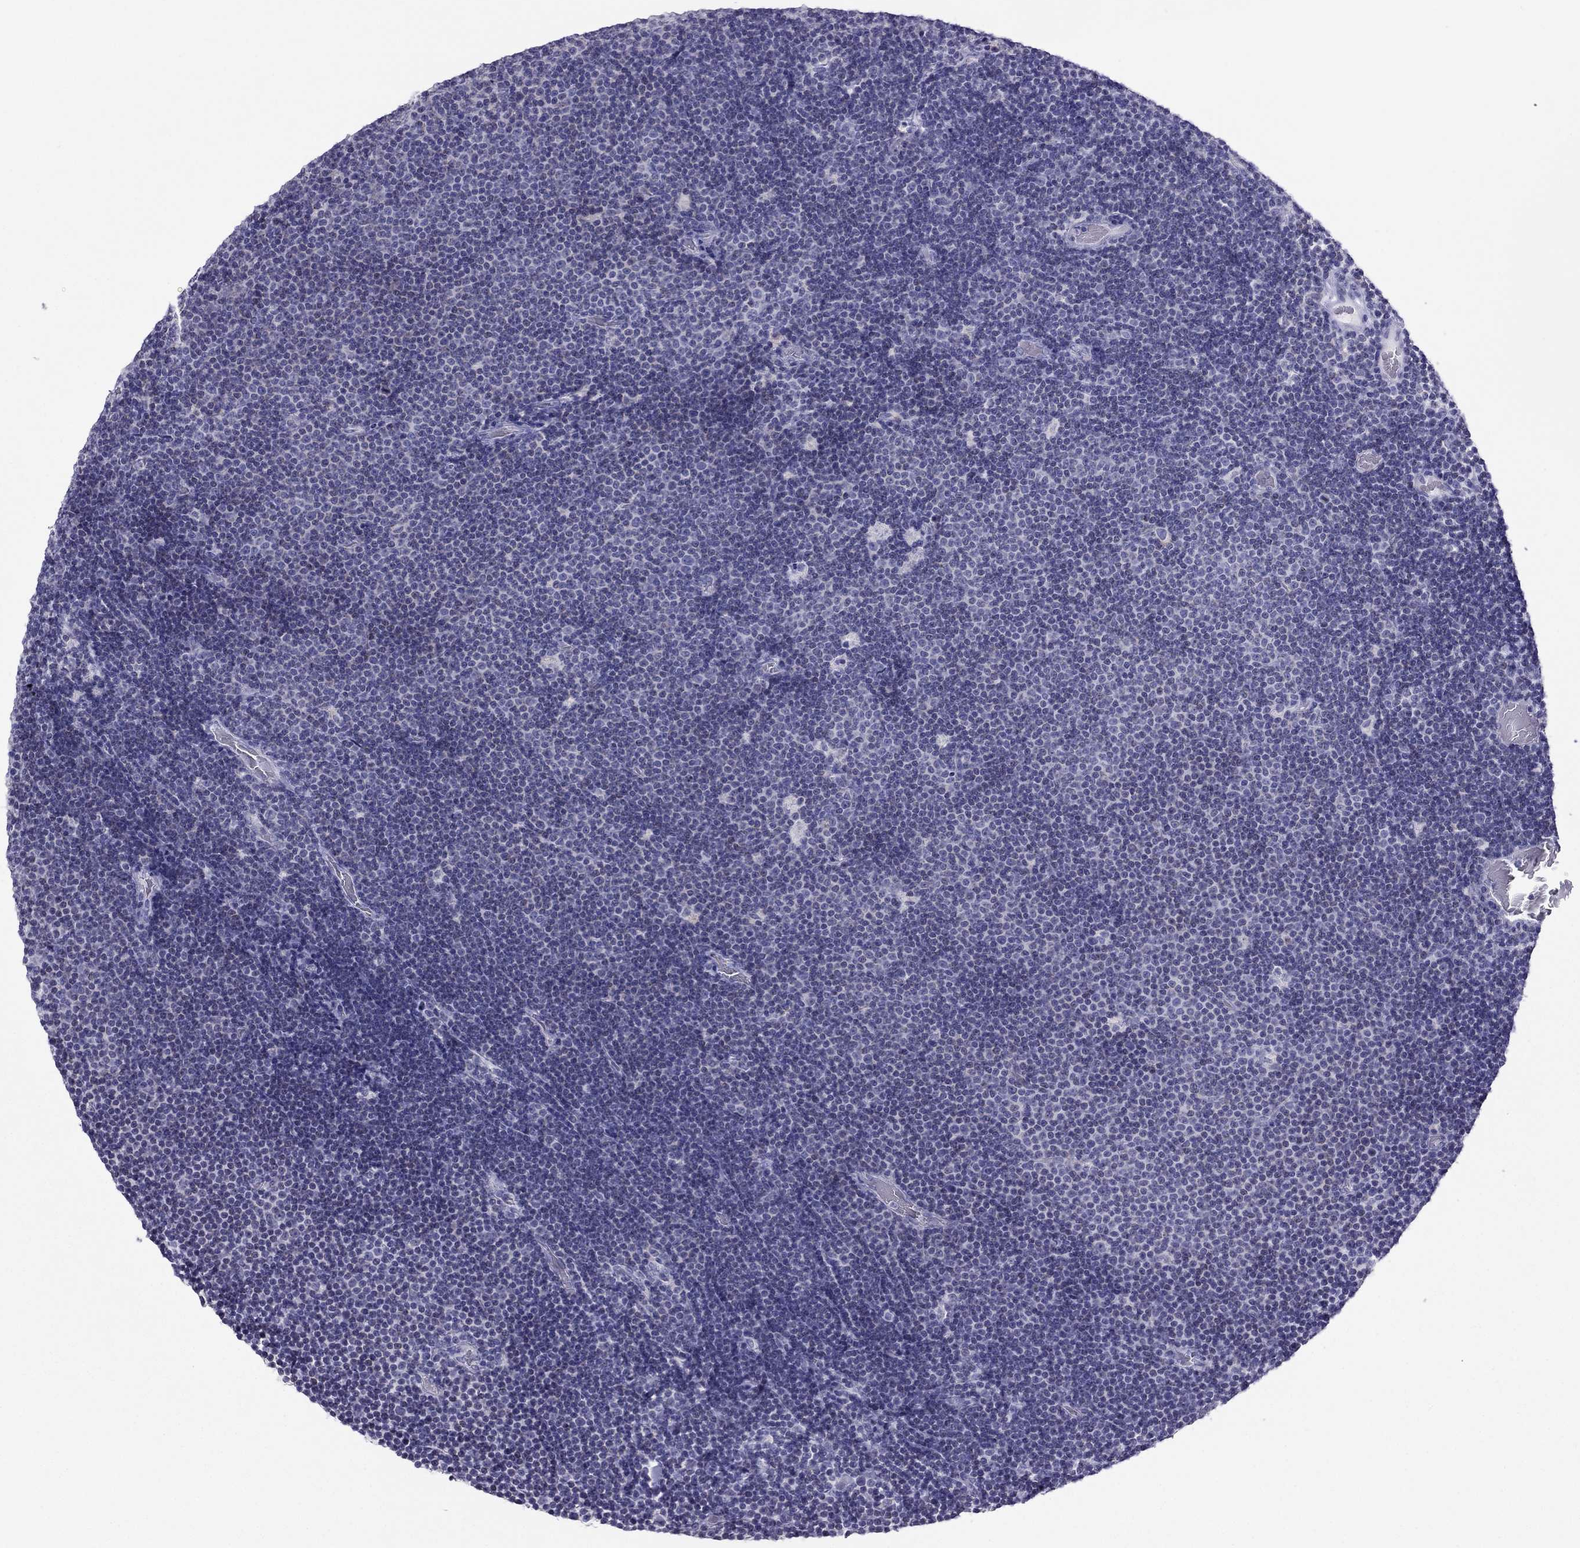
{"staining": {"intensity": "negative", "quantity": "none", "location": "none"}, "tissue": "lymphoma", "cell_type": "Tumor cells", "image_type": "cancer", "snomed": [{"axis": "morphology", "description": "Malignant lymphoma, non-Hodgkin's type, Low grade"}, {"axis": "topography", "description": "Brain"}], "caption": "This is an IHC micrograph of human malignant lymphoma, non-Hodgkin's type (low-grade). There is no expression in tumor cells.", "gene": "MAEL", "patient": {"sex": "female", "age": 66}}